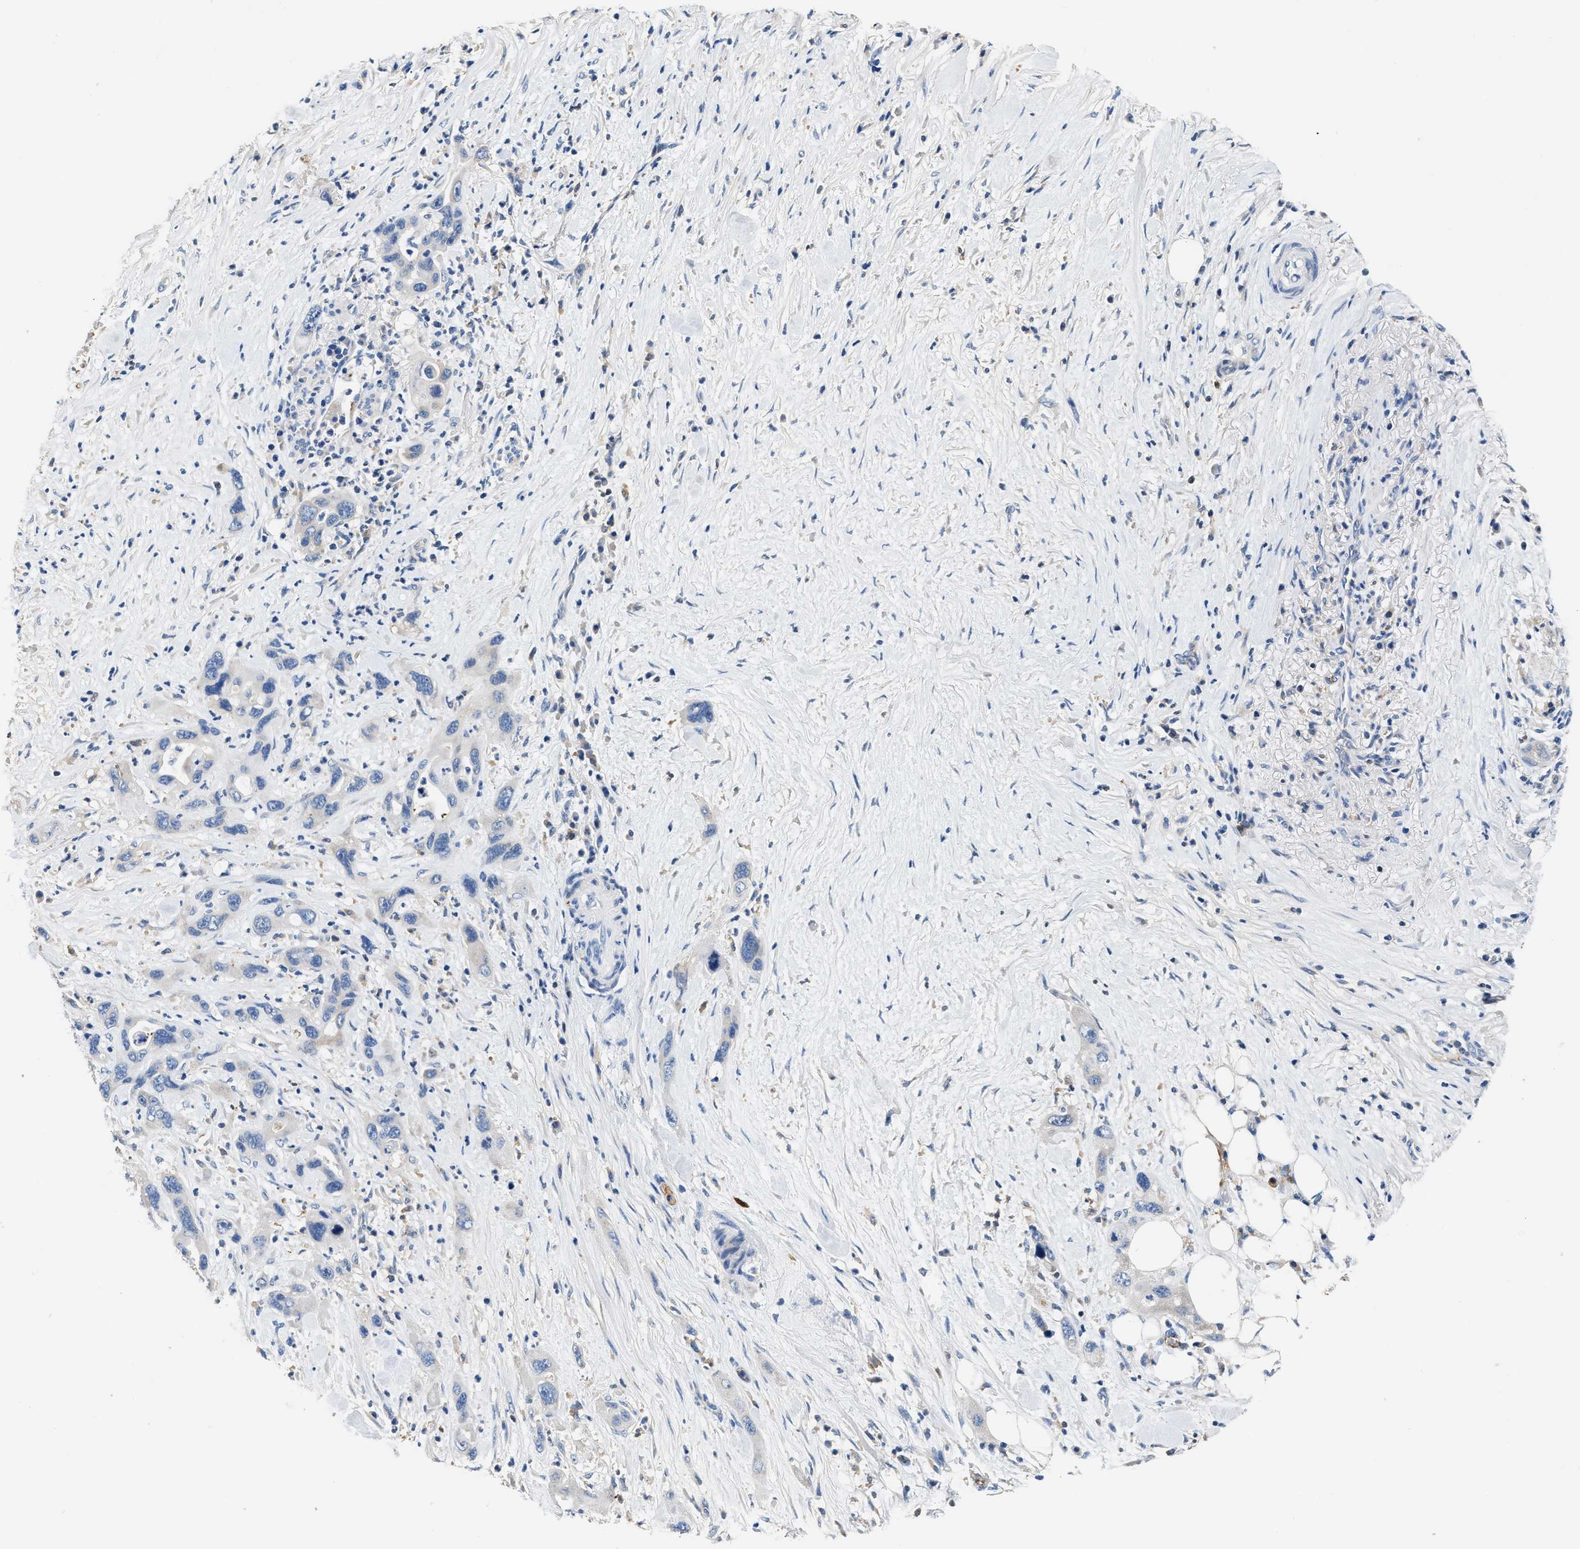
{"staining": {"intensity": "negative", "quantity": "none", "location": "none"}, "tissue": "pancreatic cancer", "cell_type": "Tumor cells", "image_type": "cancer", "snomed": [{"axis": "morphology", "description": "Adenocarcinoma, NOS"}, {"axis": "topography", "description": "Pancreas"}], "caption": "Pancreatic cancer was stained to show a protein in brown. There is no significant expression in tumor cells.", "gene": "TUT7", "patient": {"sex": "female", "age": 70}}